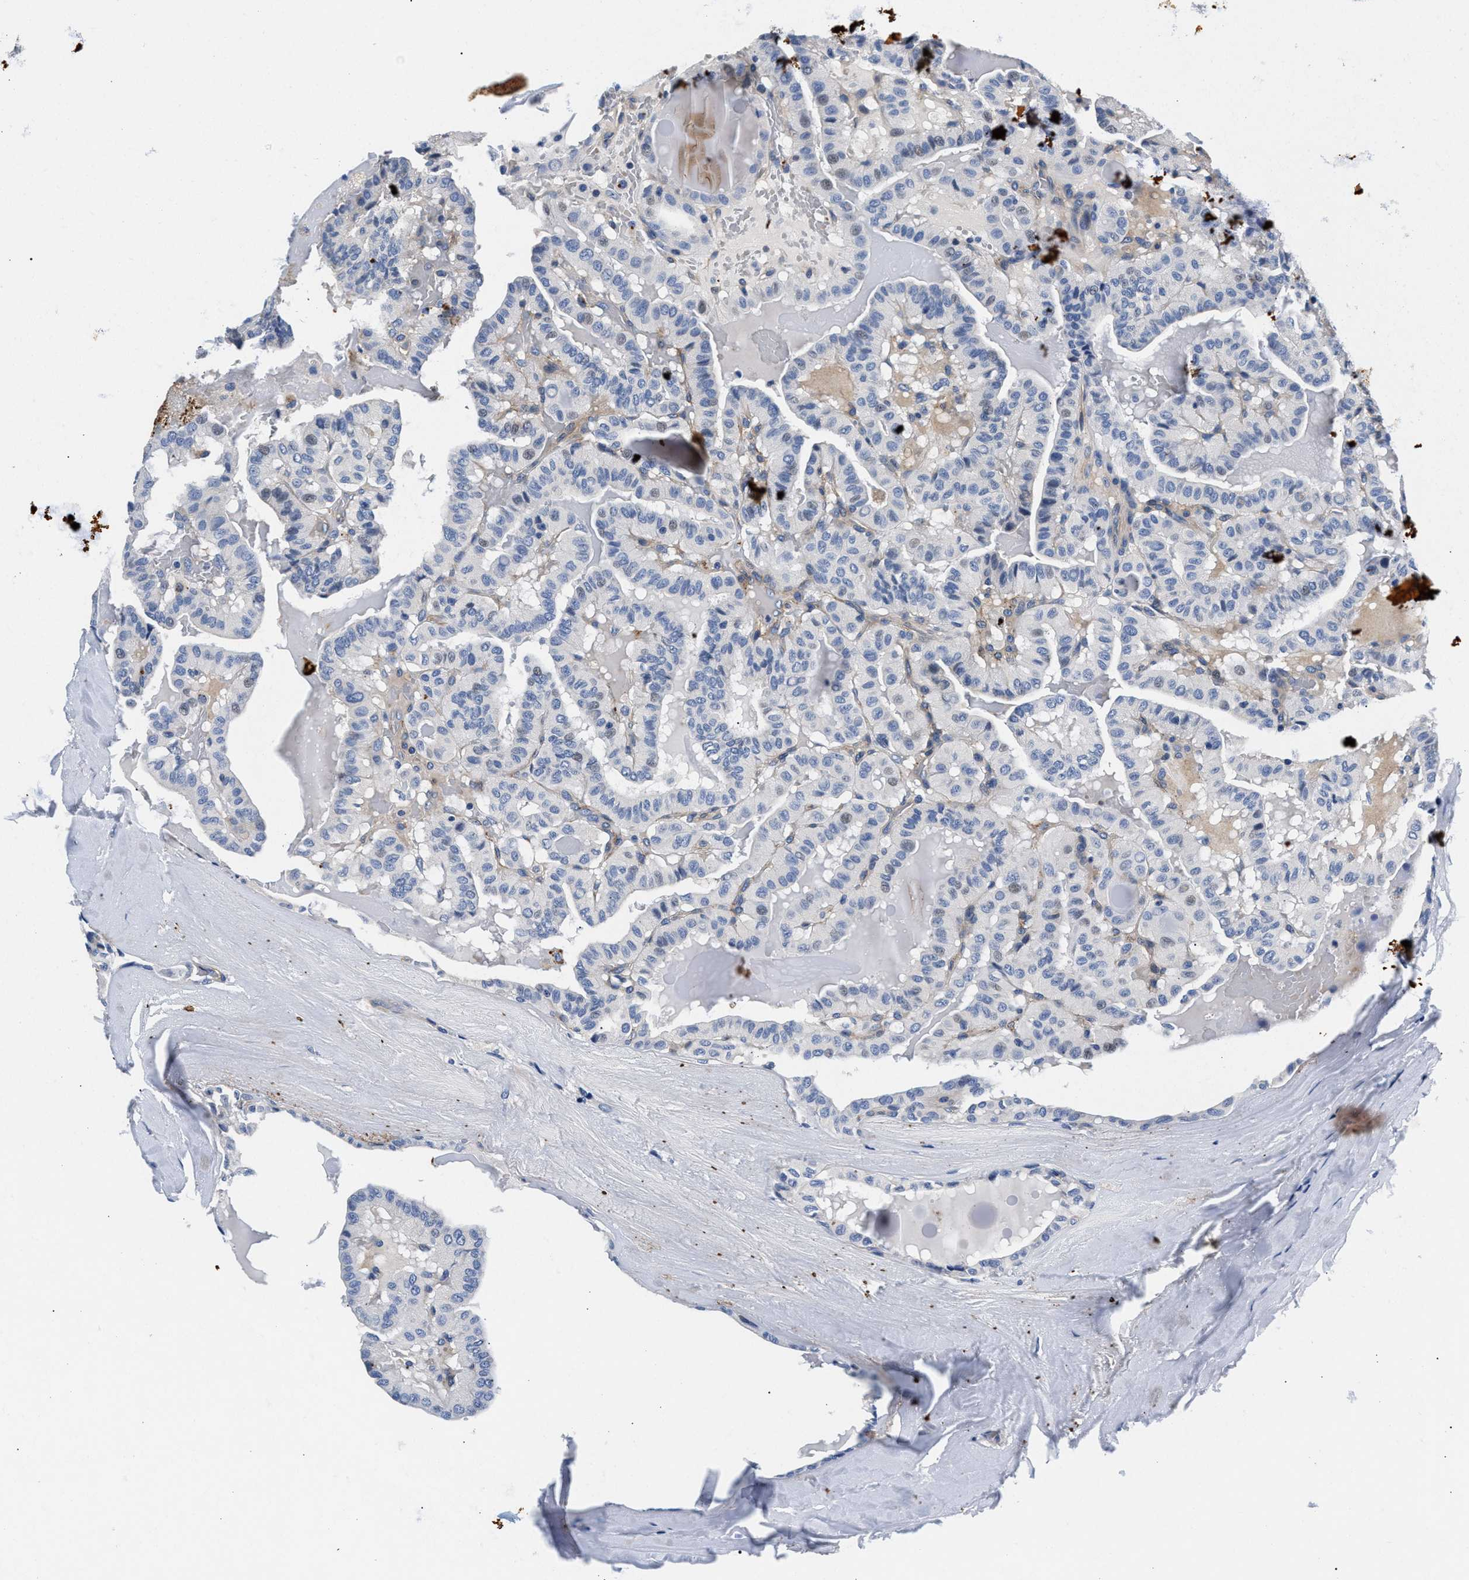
{"staining": {"intensity": "negative", "quantity": "none", "location": "none"}, "tissue": "thyroid cancer", "cell_type": "Tumor cells", "image_type": "cancer", "snomed": [{"axis": "morphology", "description": "Papillary adenocarcinoma, NOS"}, {"axis": "topography", "description": "Thyroid gland"}], "caption": "Immunohistochemistry of papillary adenocarcinoma (thyroid) shows no positivity in tumor cells.", "gene": "P2RY4", "patient": {"sex": "male", "age": 77}}